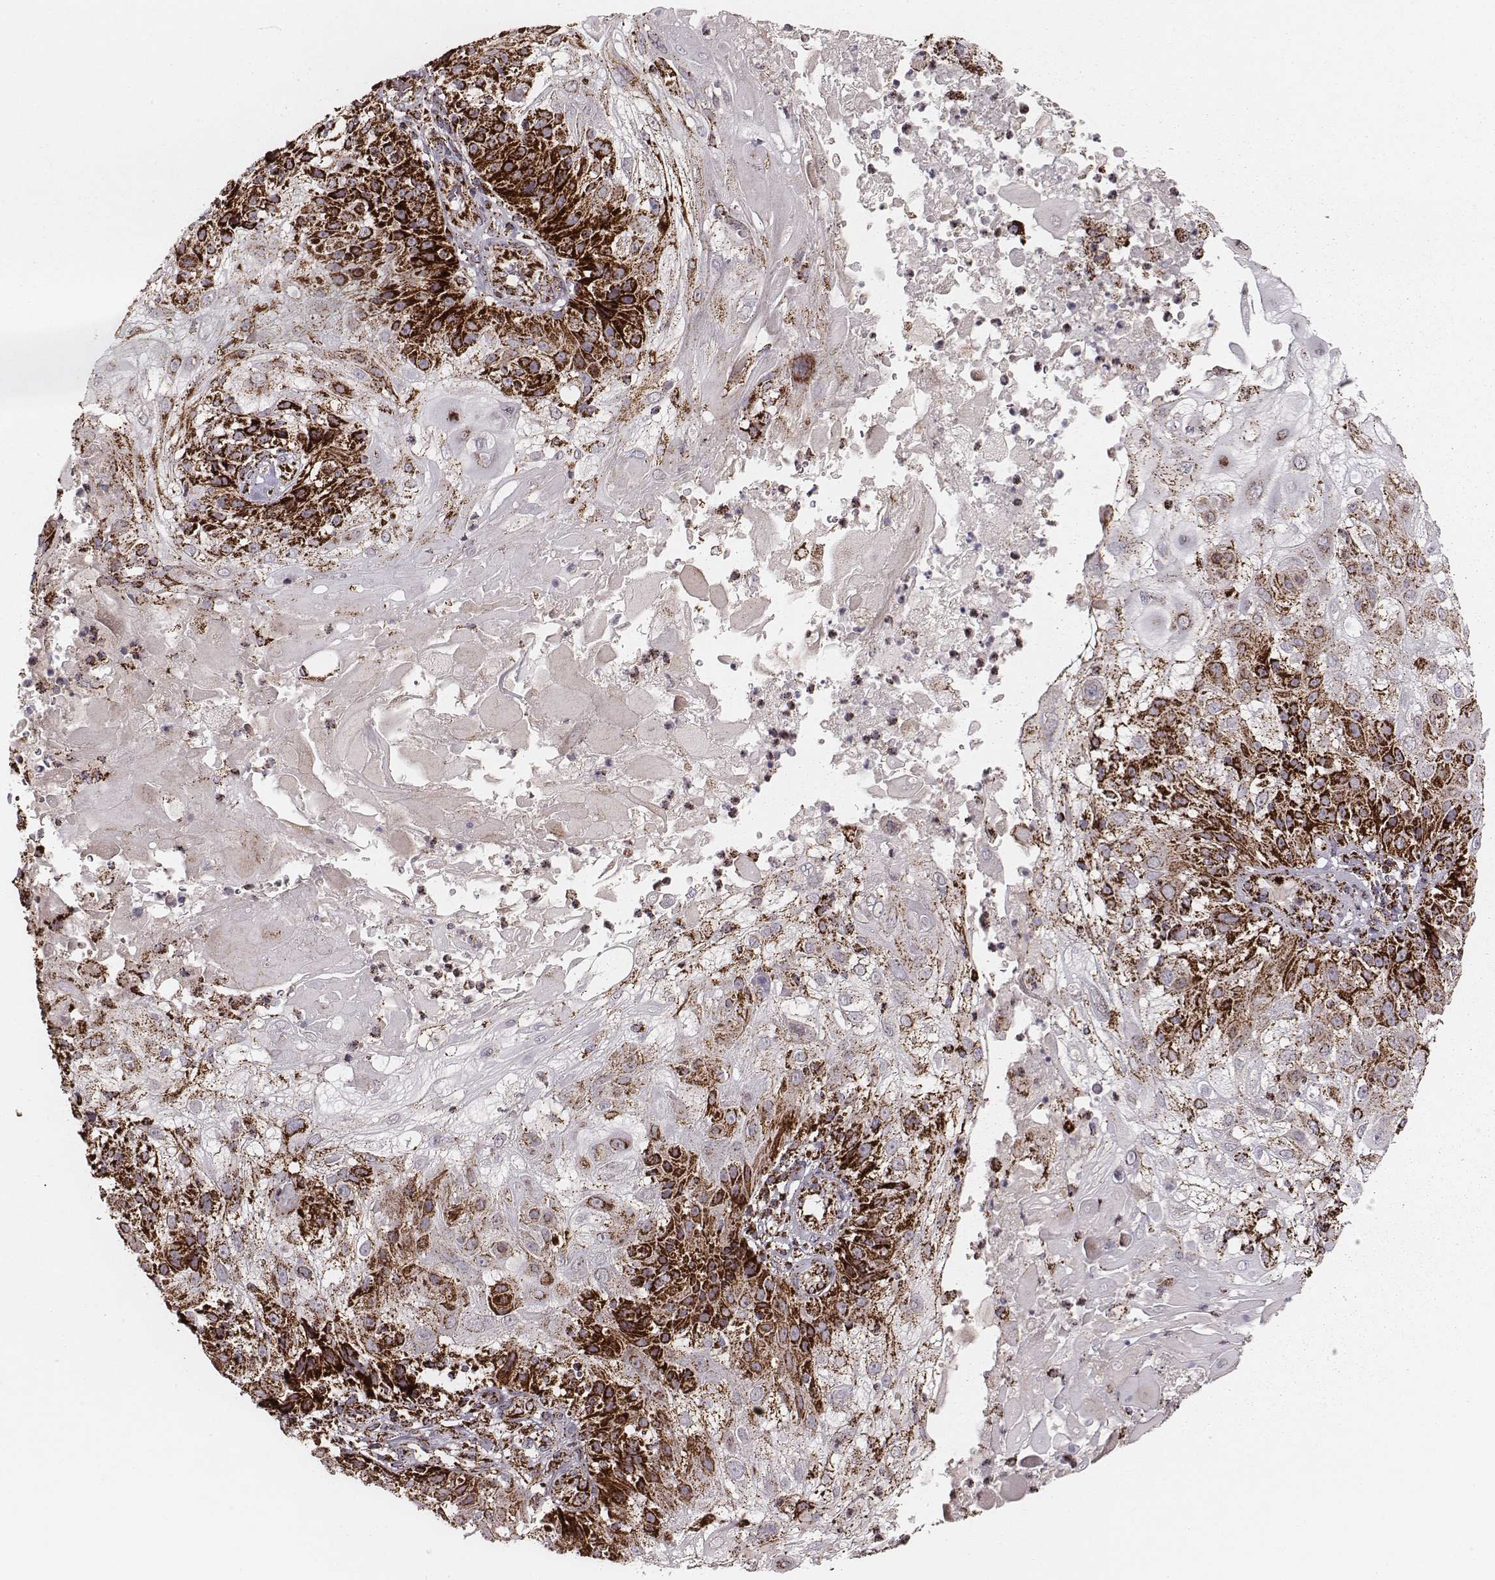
{"staining": {"intensity": "strong", "quantity": ">75%", "location": "cytoplasmic/membranous"}, "tissue": "skin cancer", "cell_type": "Tumor cells", "image_type": "cancer", "snomed": [{"axis": "morphology", "description": "Normal tissue, NOS"}, {"axis": "morphology", "description": "Squamous cell carcinoma, NOS"}, {"axis": "topography", "description": "Skin"}], "caption": "A brown stain shows strong cytoplasmic/membranous expression of a protein in squamous cell carcinoma (skin) tumor cells.", "gene": "TUFM", "patient": {"sex": "female", "age": 83}}